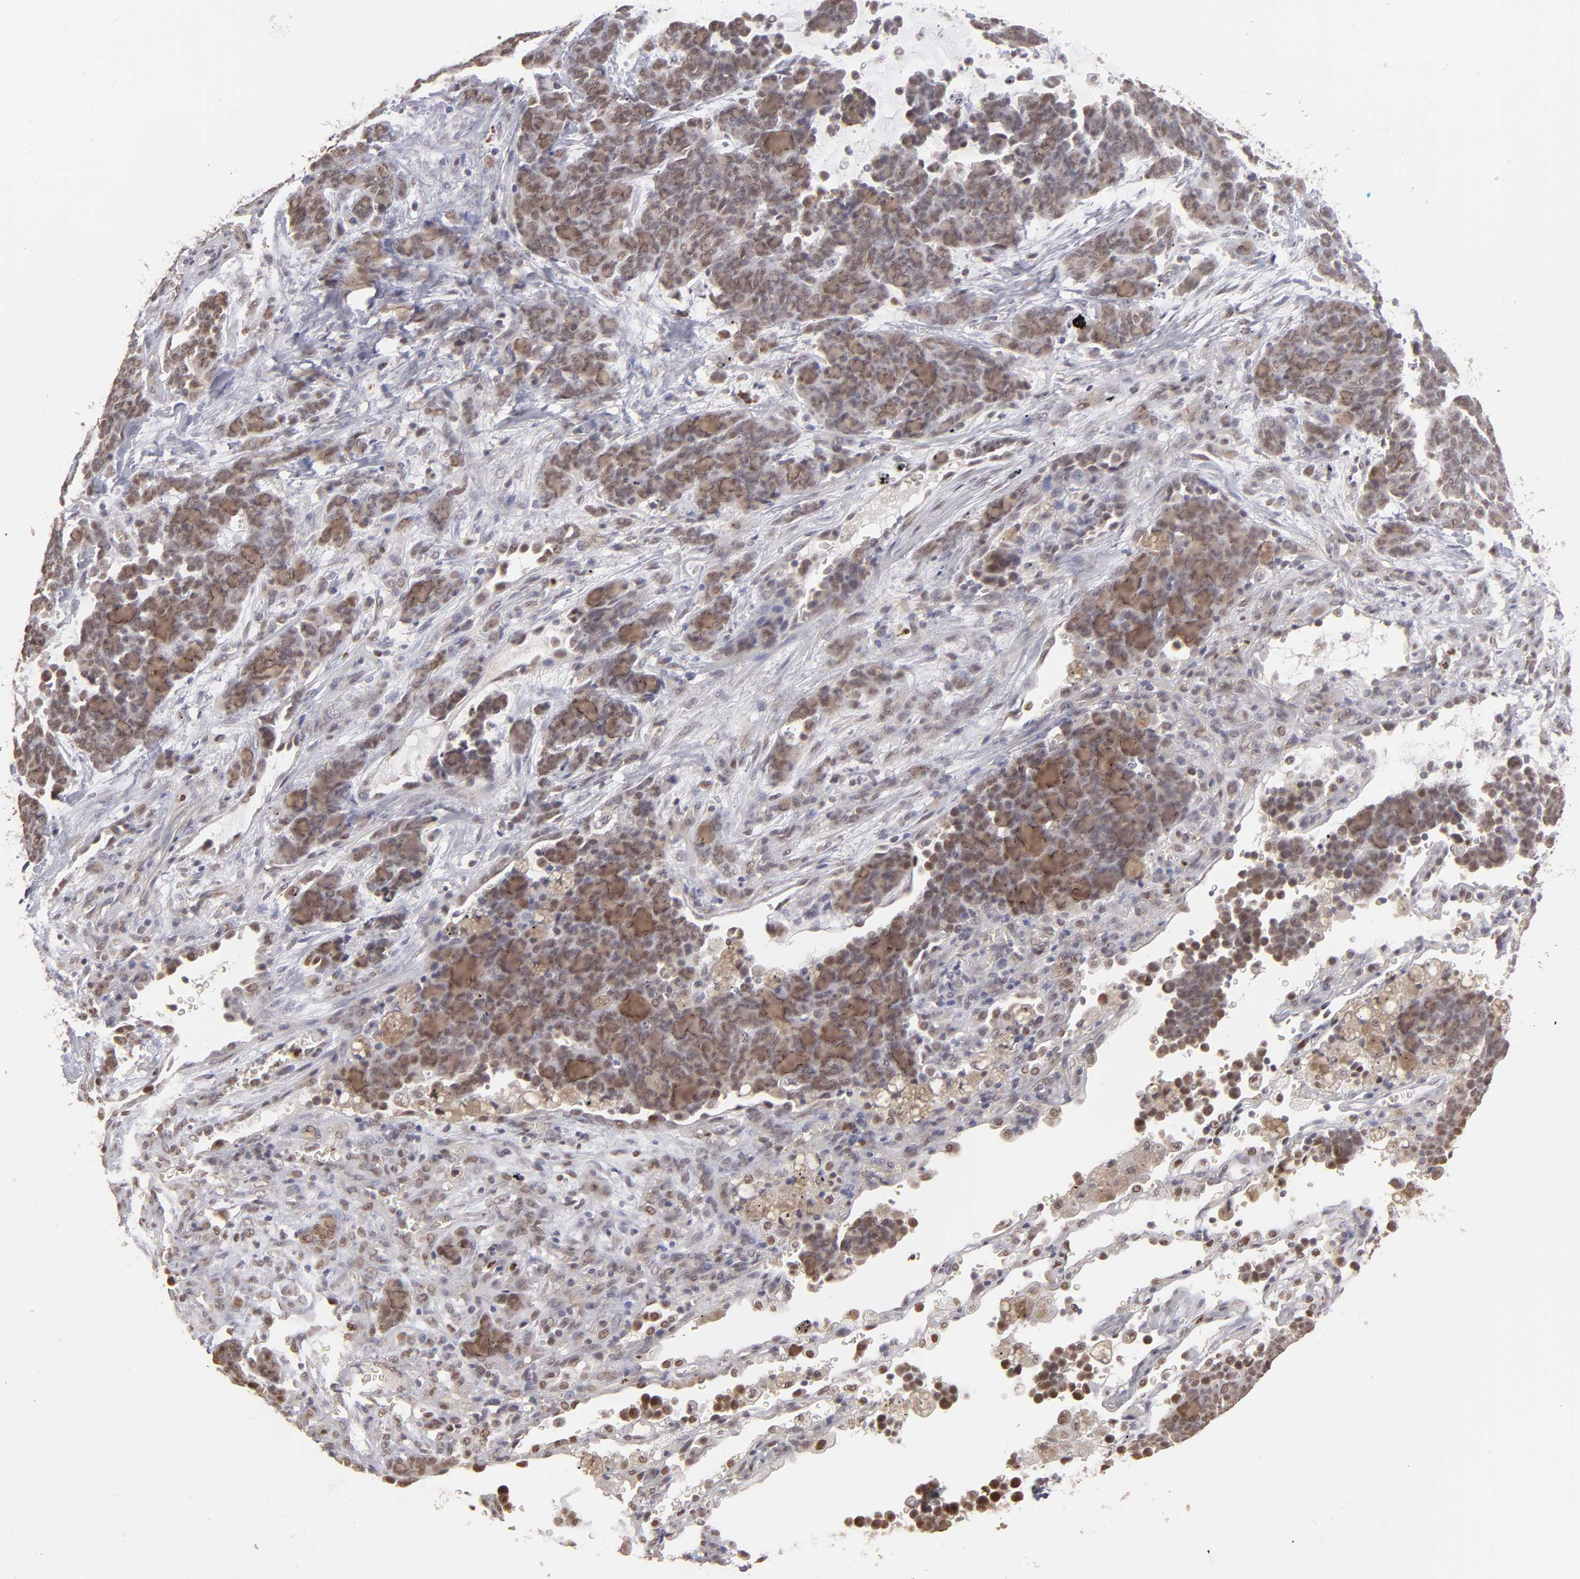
{"staining": {"intensity": "weak", "quantity": ">75%", "location": "nuclear"}, "tissue": "lung cancer", "cell_type": "Tumor cells", "image_type": "cancer", "snomed": [{"axis": "morphology", "description": "Neoplasm, malignant, NOS"}, {"axis": "topography", "description": "Lung"}], "caption": "About >75% of tumor cells in human lung cancer (neoplasm (malignant)) reveal weak nuclear protein staining as visualized by brown immunohistochemical staining.", "gene": "NFE2", "patient": {"sex": "female", "age": 58}}